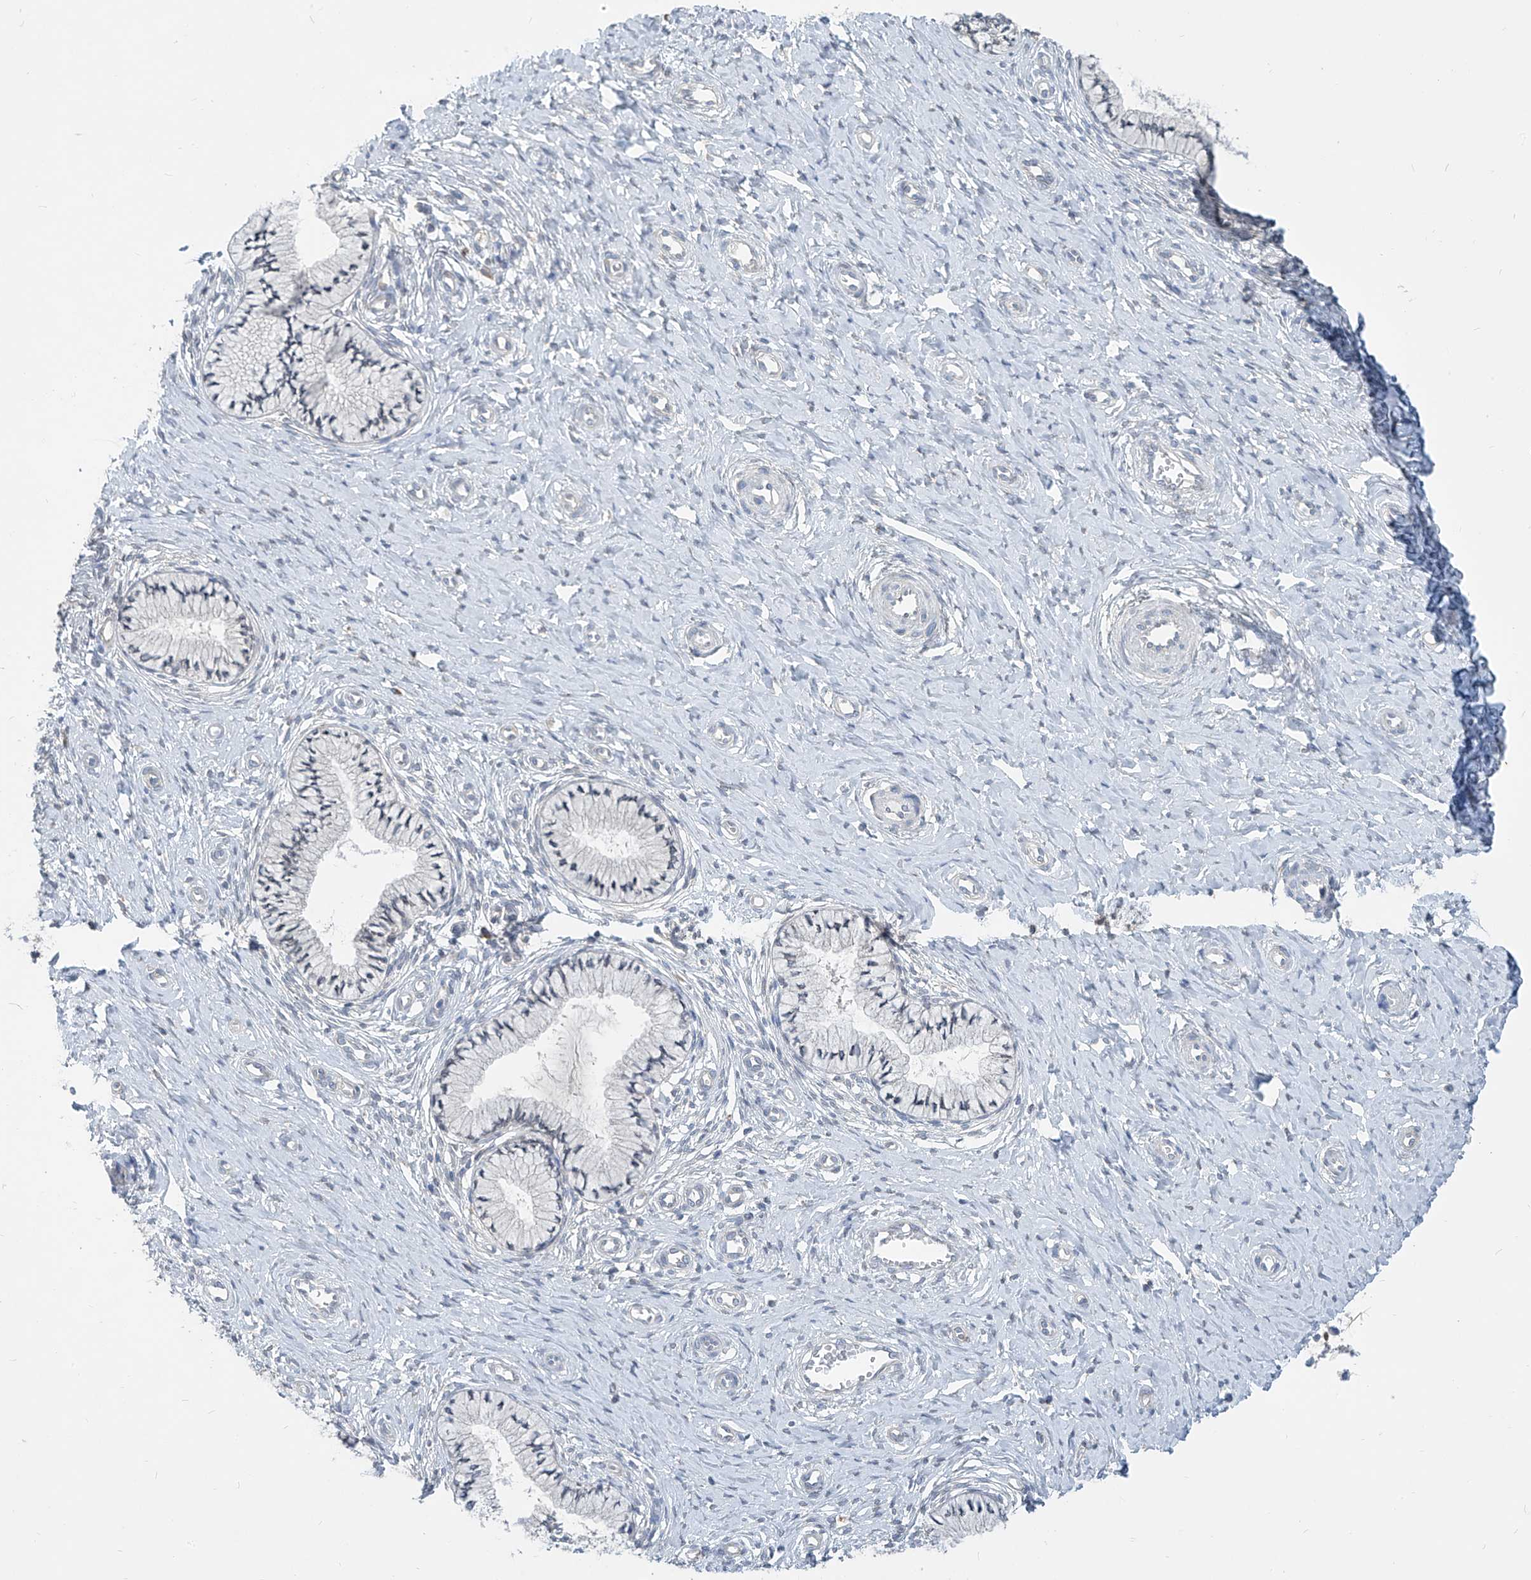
{"staining": {"intensity": "negative", "quantity": "none", "location": "none"}, "tissue": "cervix", "cell_type": "Glandular cells", "image_type": "normal", "snomed": [{"axis": "morphology", "description": "Normal tissue, NOS"}, {"axis": "topography", "description": "Cervix"}], "caption": "Protein analysis of benign cervix displays no significant expression in glandular cells.", "gene": "KRTAP25", "patient": {"sex": "female", "age": 36}}